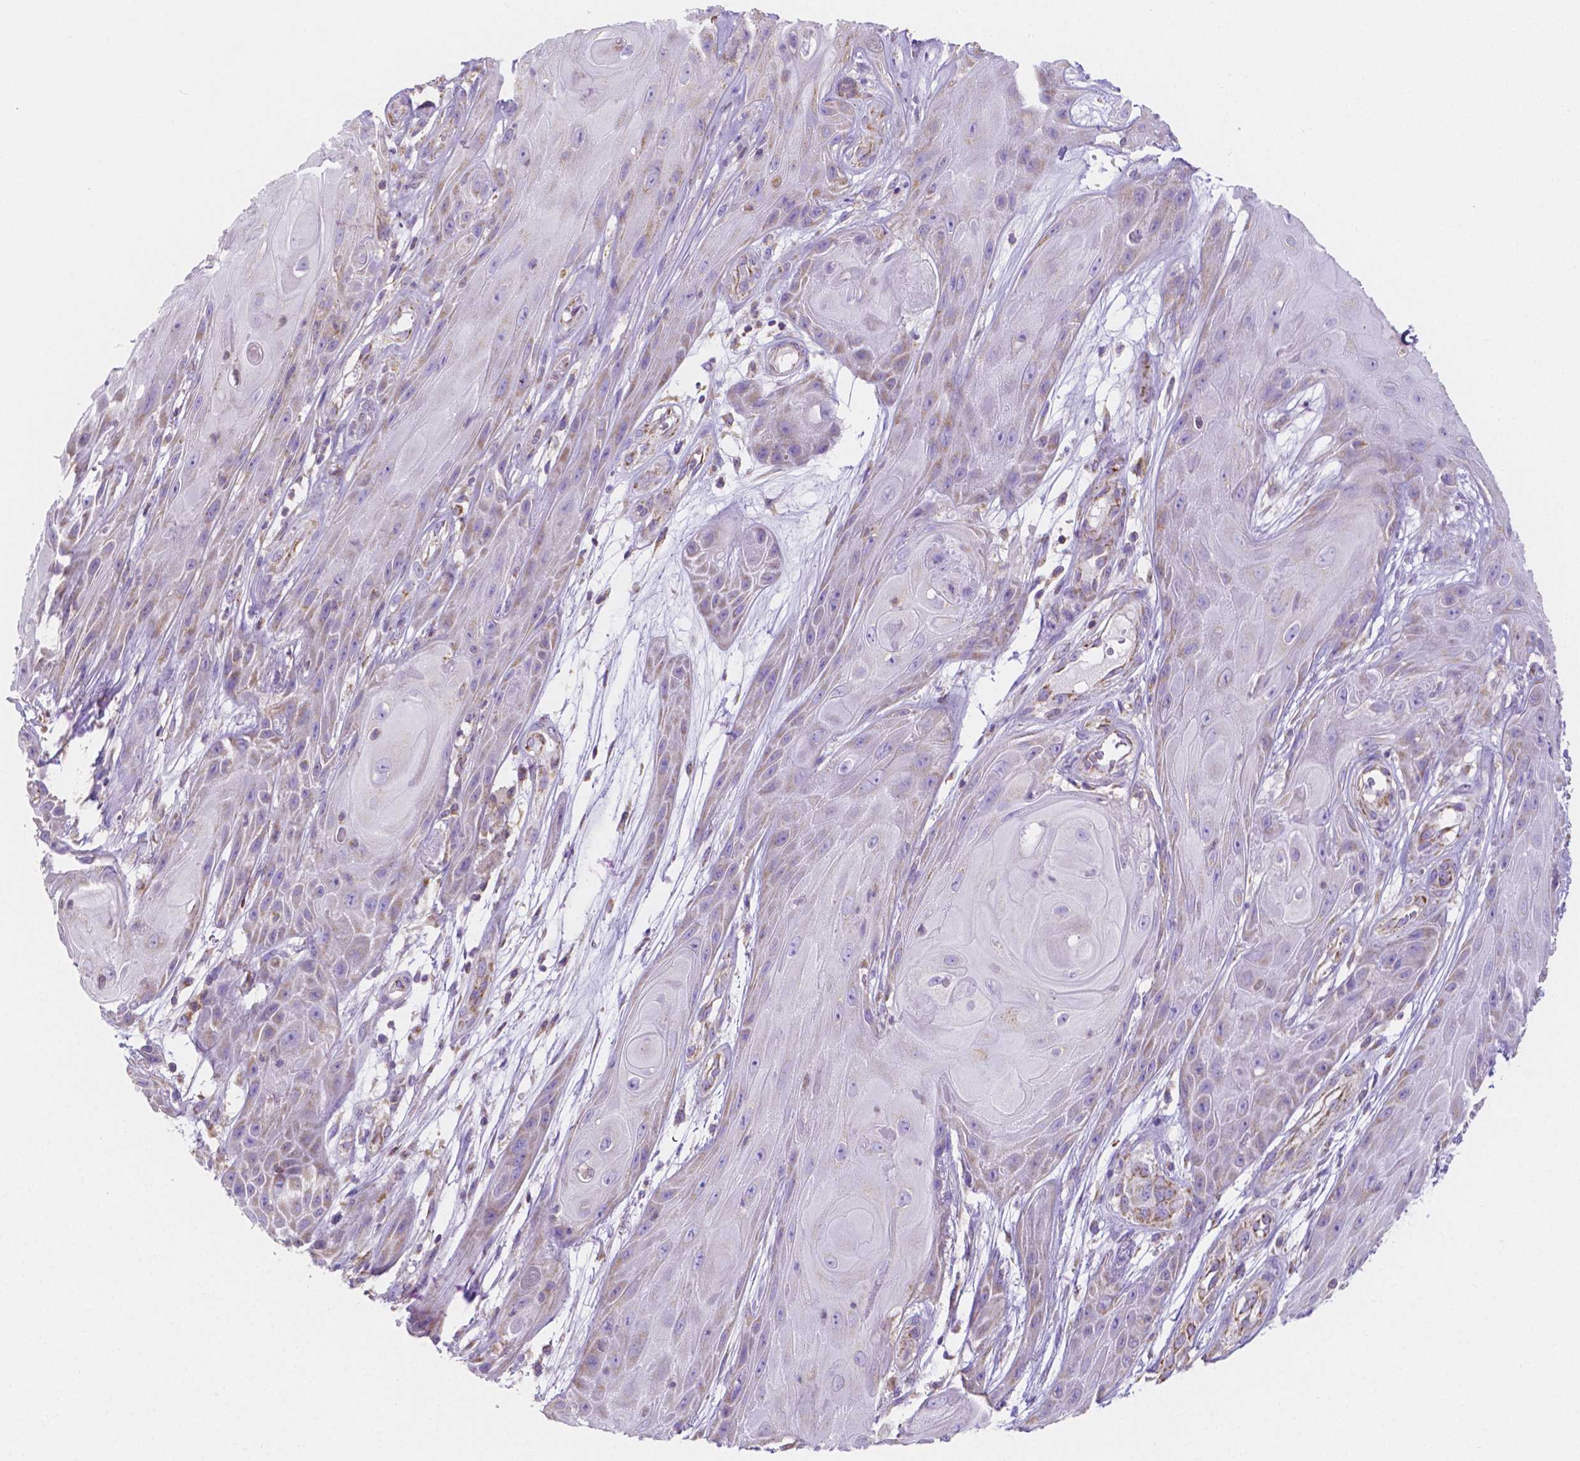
{"staining": {"intensity": "weak", "quantity": "<25%", "location": "cytoplasmic/membranous"}, "tissue": "skin cancer", "cell_type": "Tumor cells", "image_type": "cancer", "snomed": [{"axis": "morphology", "description": "Squamous cell carcinoma, NOS"}, {"axis": "topography", "description": "Skin"}], "caption": "An image of skin cancer (squamous cell carcinoma) stained for a protein reveals no brown staining in tumor cells. (DAB (3,3'-diaminobenzidine) immunohistochemistry visualized using brightfield microscopy, high magnification).", "gene": "SGTB", "patient": {"sex": "male", "age": 62}}